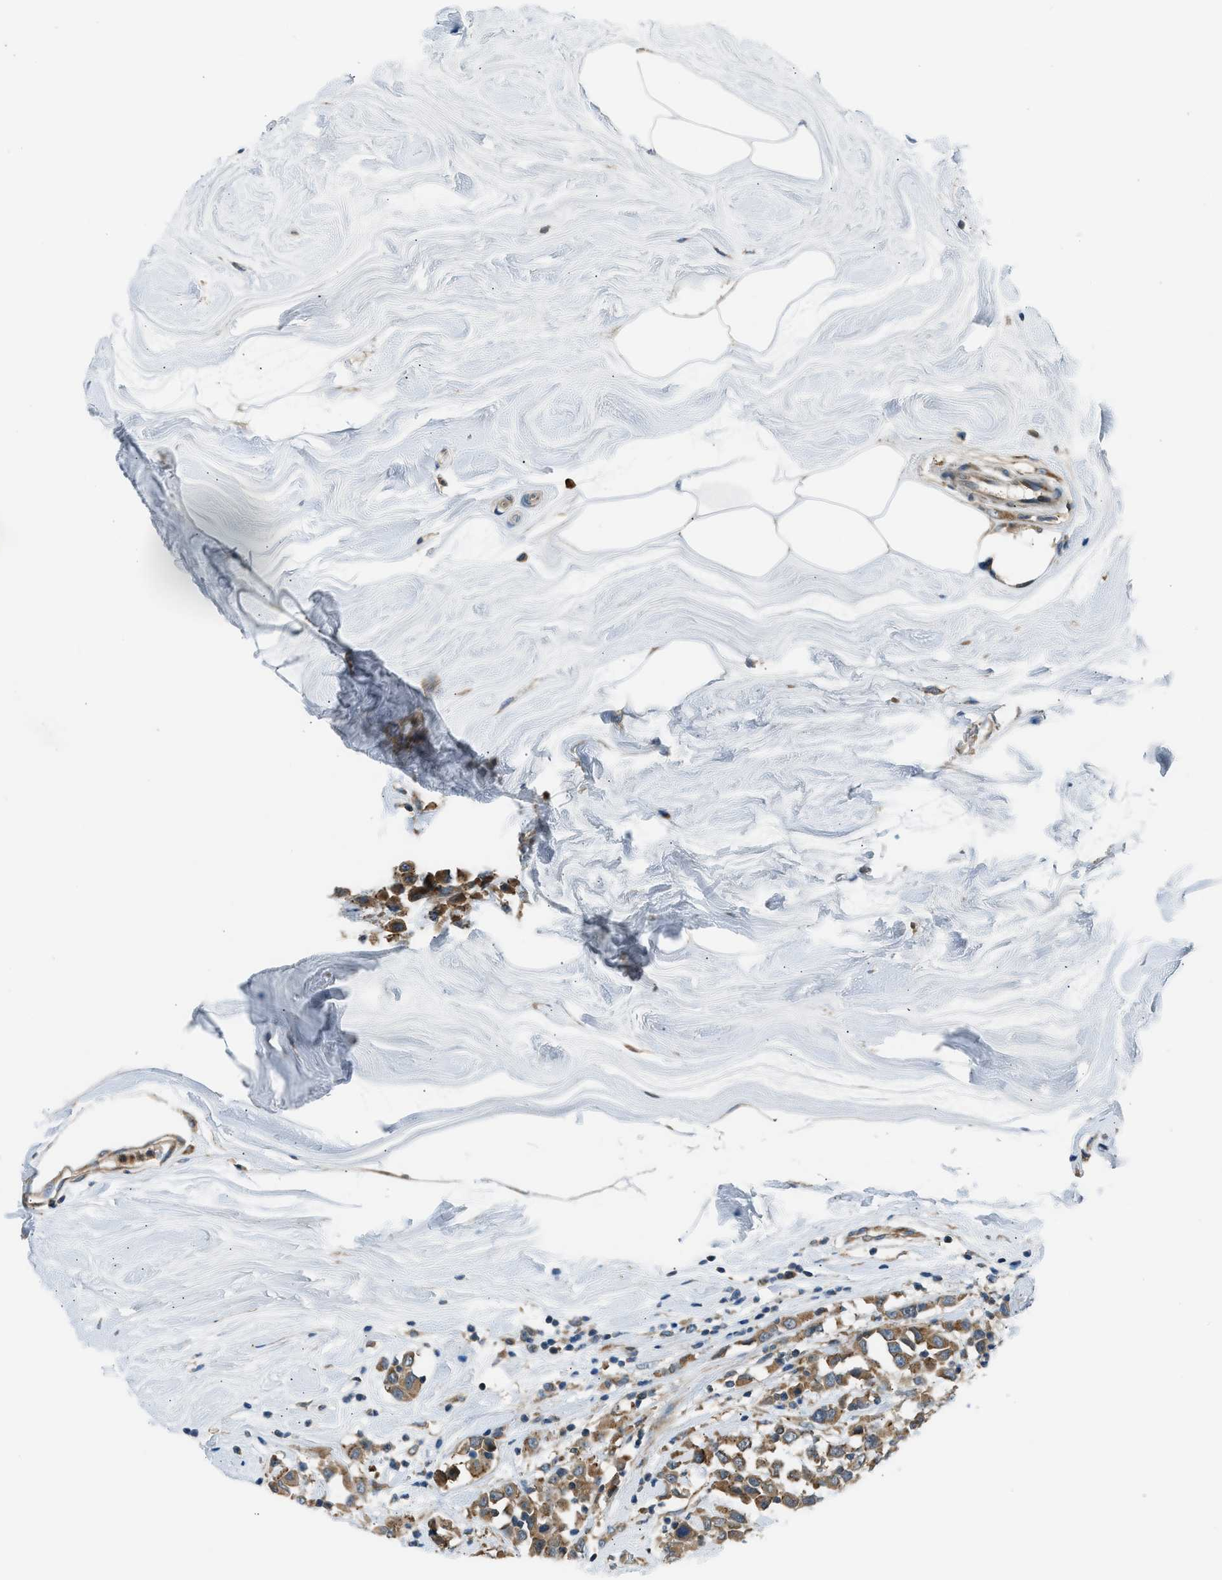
{"staining": {"intensity": "moderate", "quantity": ">75%", "location": "cytoplasmic/membranous"}, "tissue": "breast cancer", "cell_type": "Tumor cells", "image_type": "cancer", "snomed": [{"axis": "morphology", "description": "Duct carcinoma"}, {"axis": "topography", "description": "Breast"}], "caption": "A micrograph of breast cancer stained for a protein shows moderate cytoplasmic/membranous brown staining in tumor cells.", "gene": "EDARADD", "patient": {"sex": "female", "age": 61}}